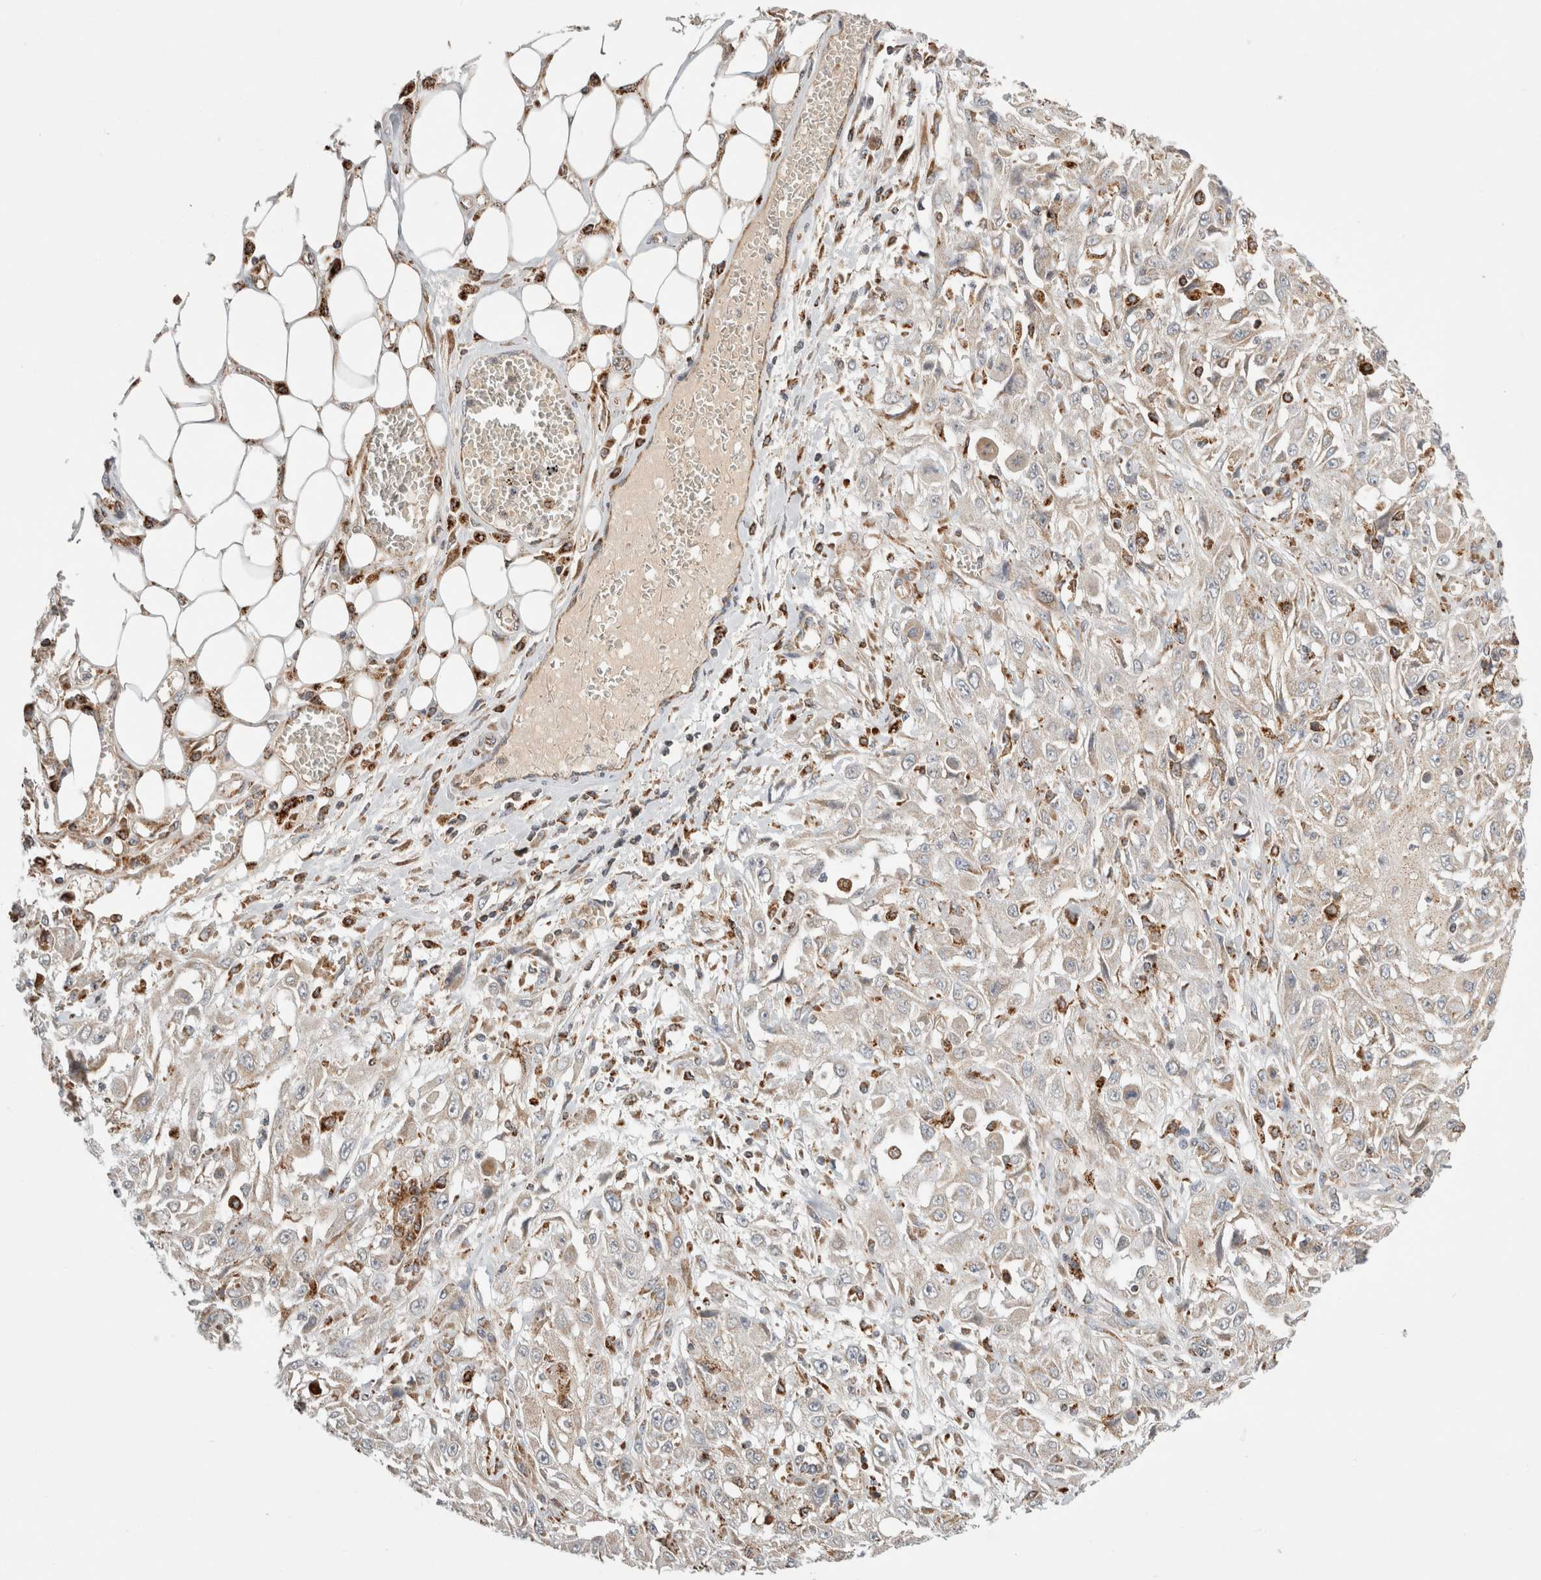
{"staining": {"intensity": "negative", "quantity": "none", "location": "none"}, "tissue": "skin cancer", "cell_type": "Tumor cells", "image_type": "cancer", "snomed": [{"axis": "morphology", "description": "Squamous cell carcinoma, NOS"}, {"axis": "morphology", "description": "Squamous cell carcinoma, metastatic, NOS"}, {"axis": "topography", "description": "Skin"}, {"axis": "topography", "description": "Lymph node"}], "caption": "Skin squamous cell carcinoma was stained to show a protein in brown. There is no significant expression in tumor cells. (Stains: DAB IHC with hematoxylin counter stain, Microscopy: brightfield microscopy at high magnification).", "gene": "HROB", "patient": {"sex": "male", "age": 75}}